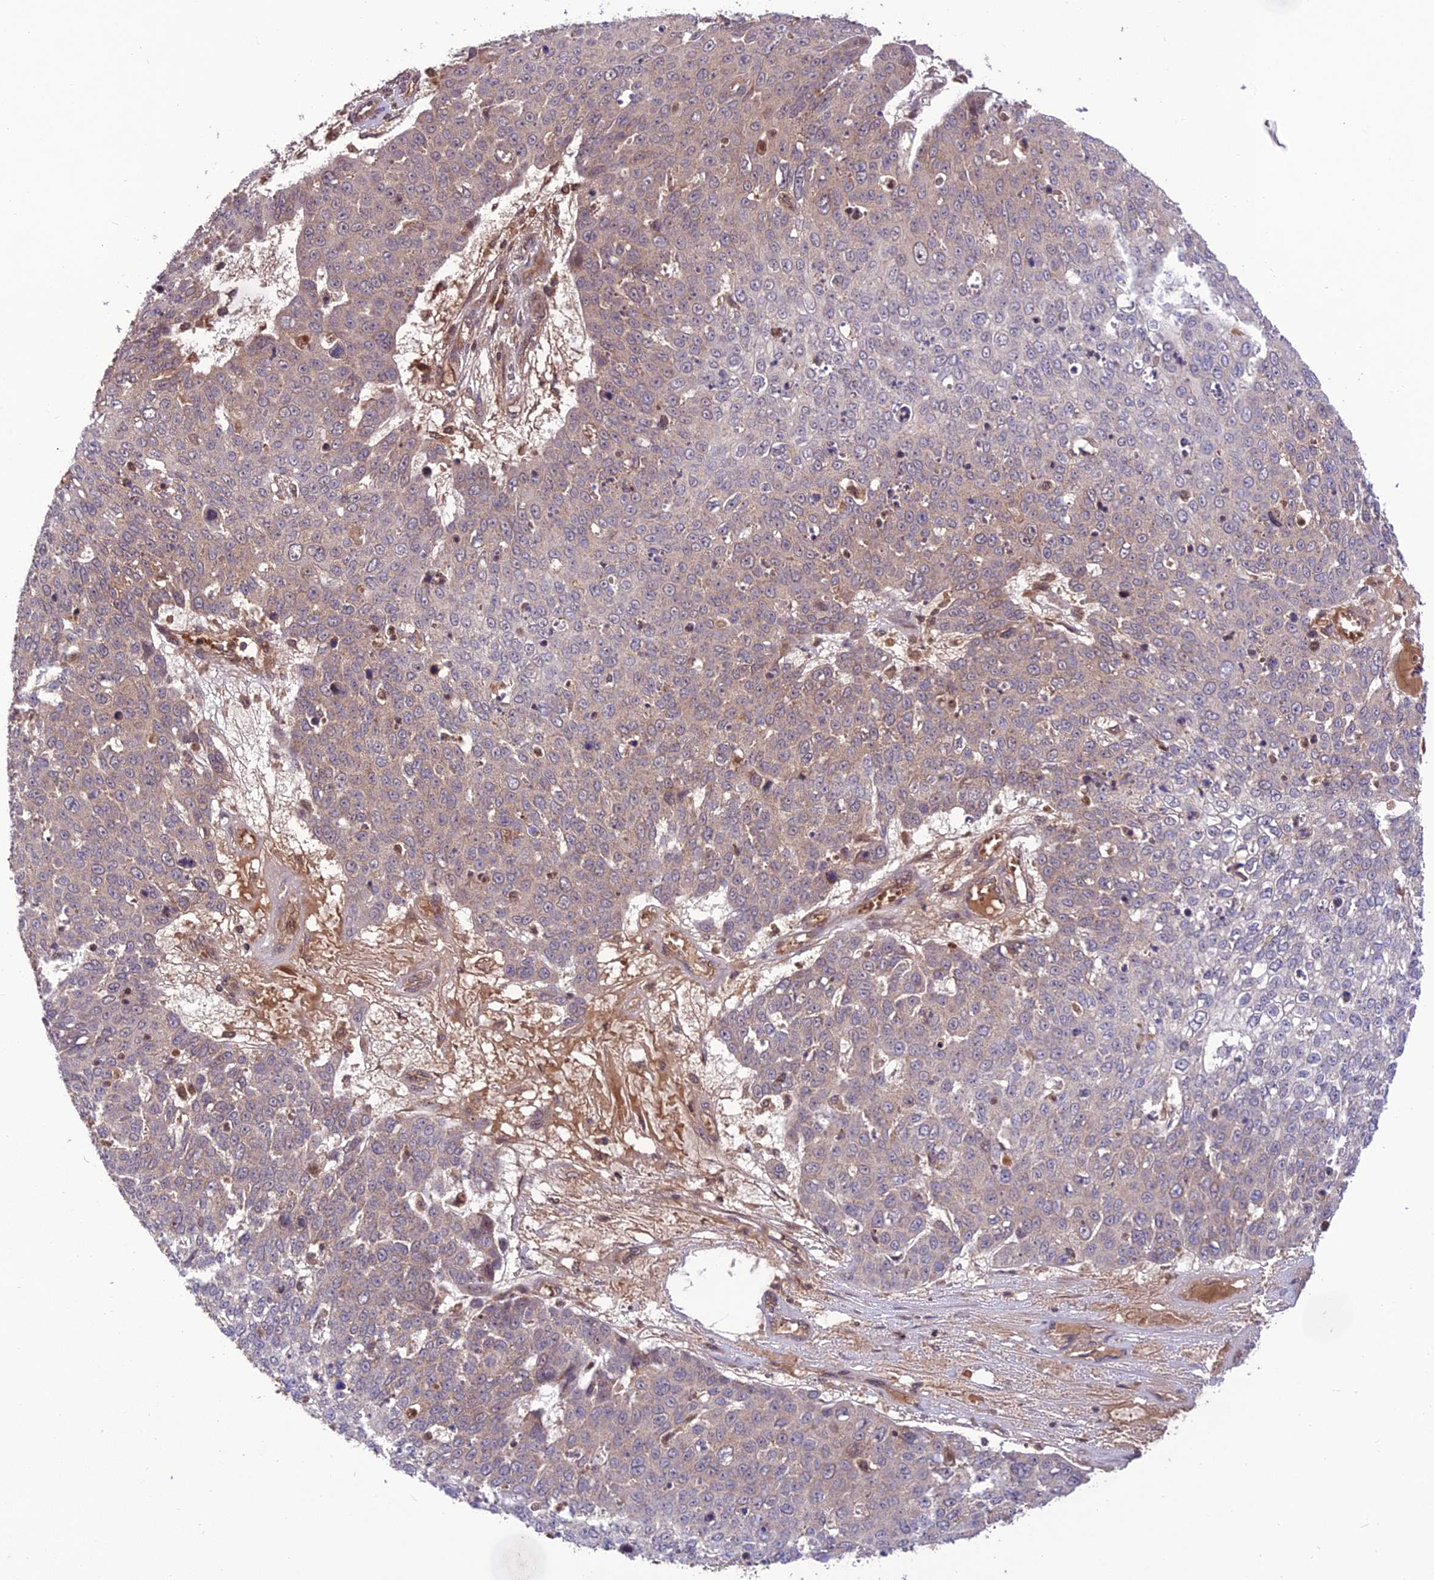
{"staining": {"intensity": "weak", "quantity": "<25%", "location": "cytoplasmic/membranous"}, "tissue": "skin cancer", "cell_type": "Tumor cells", "image_type": "cancer", "snomed": [{"axis": "morphology", "description": "Squamous cell carcinoma, NOS"}, {"axis": "topography", "description": "Skin"}], "caption": "Immunohistochemistry (IHC) of human squamous cell carcinoma (skin) reveals no staining in tumor cells. The staining was performed using DAB (3,3'-diaminobenzidine) to visualize the protein expression in brown, while the nuclei were stained in blue with hematoxylin (Magnification: 20x).", "gene": "NDUFC1", "patient": {"sex": "male", "age": 71}}